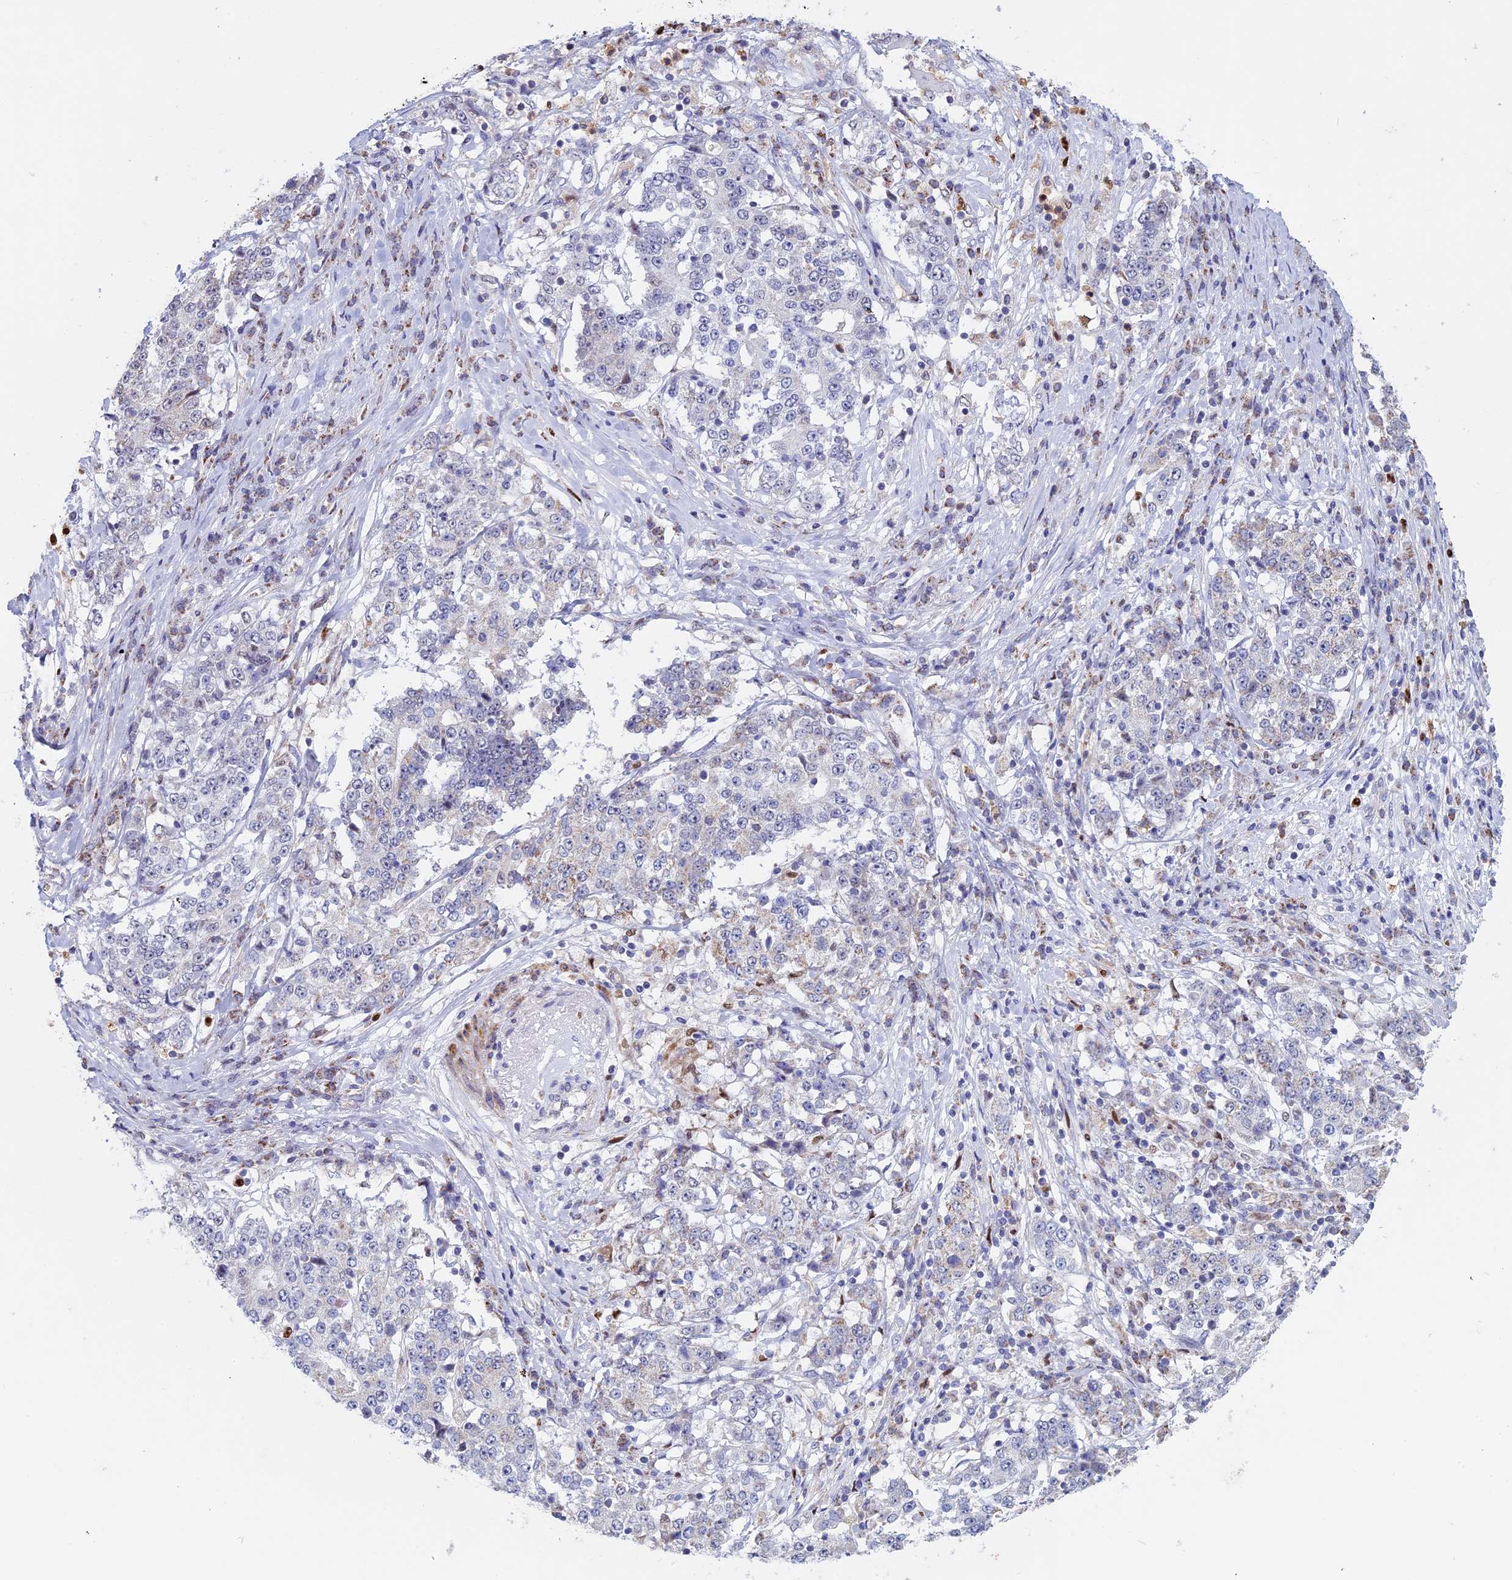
{"staining": {"intensity": "negative", "quantity": "none", "location": "none"}, "tissue": "stomach cancer", "cell_type": "Tumor cells", "image_type": "cancer", "snomed": [{"axis": "morphology", "description": "Adenocarcinoma, NOS"}, {"axis": "topography", "description": "Stomach"}], "caption": "This is an immunohistochemistry (IHC) photomicrograph of stomach cancer. There is no expression in tumor cells.", "gene": "ACSS1", "patient": {"sex": "male", "age": 59}}